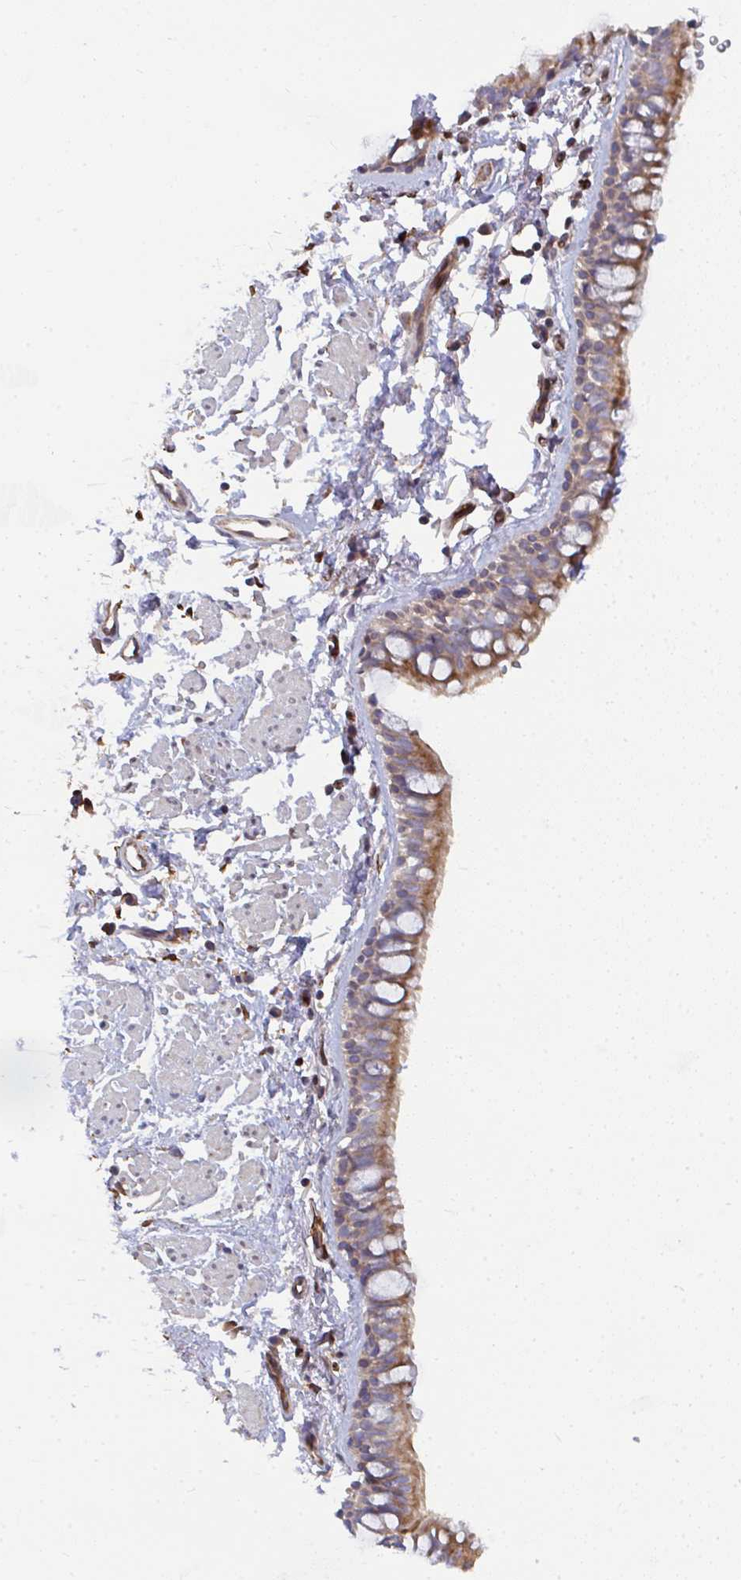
{"staining": {"intensity": "moderate", "quantity": ">75%", "location": "cytoplasmic/membranous"}, "tissue": "bronchus", "cell_type": "Respiratory epithelial cells", "image_type": "normal", "snomed": [{"axis": "morphology", "description": "Normal tissue, NOS"}, {"axis": "topography", "description": "Lymph node"}, {"axis": "topography", "description": "Cartilage tissue"}, {"axis": "topography", "description": "Bronchus"}], "caption": "Immunohistochemistry micrograph of benign human bronchus stained for a protein (brown), which shows medium levels of moderate cytoplasmic/membranous expression in about >75% of respiratory epithelial cells.", "gene": "EIF1AD", "patient": {"sex": "female", "age": 70}}